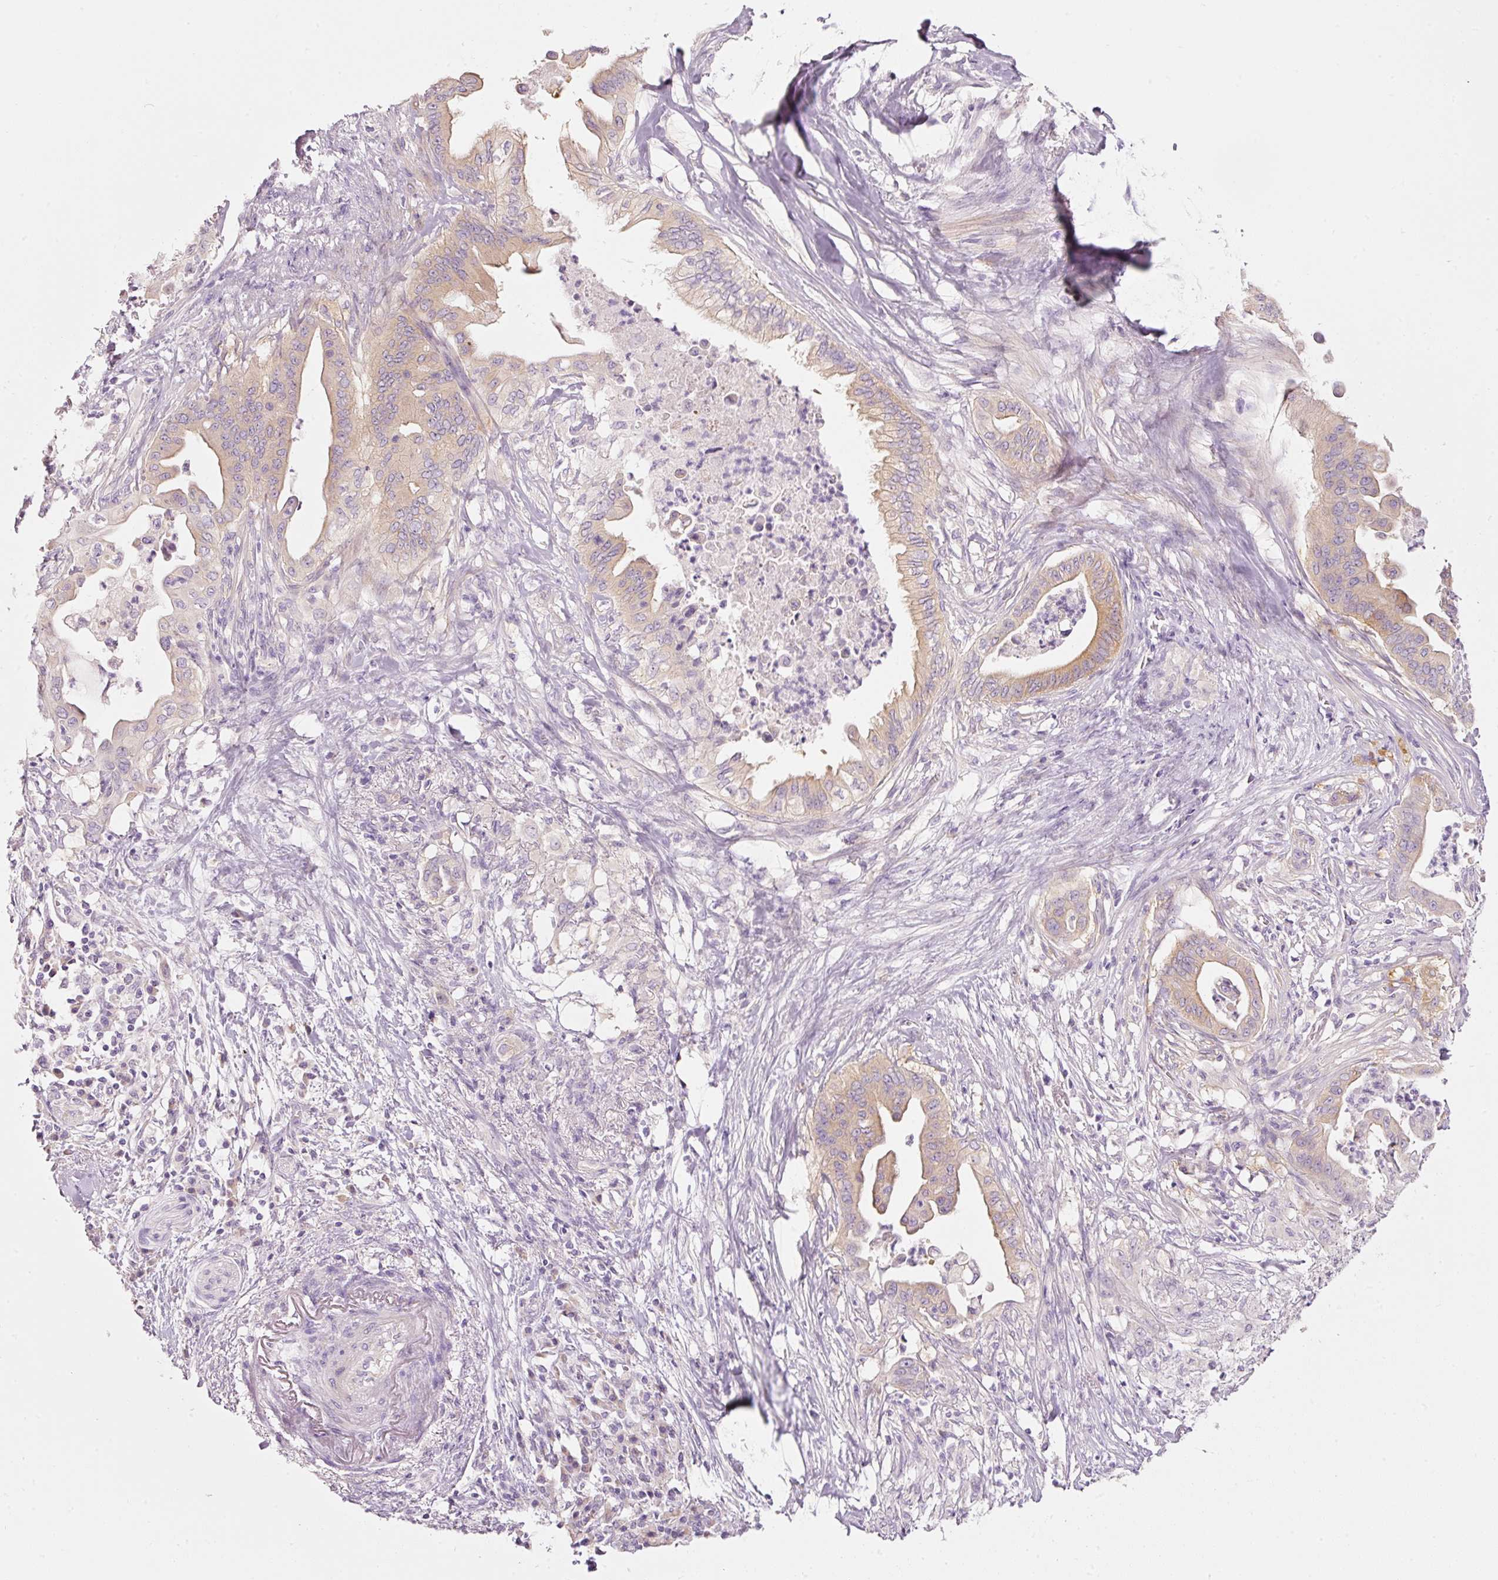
{"staining": {"intensity": "weak", "quantity": ">75%", "location": "cytoplasmic/membranous"}, "tissue": "pancreatic cancer", "cell_type": "Tumor cells", "image_type": "cancer", "snomed": [{"axis": "morphology", "description": "Adenocarcinoma, NOS"}, {"axis": "topography", "description": "Pancreas"}], "caption": "Immunohistochemistry image of neoplastic tissue: human pancreatic cancer (adenocarcinoma) stained using immunohistochemistry reveals low levels of weak protein expression localized specifically in the cytoplasmic/membranous of tumor cells, appearing as a cytoplasmic/membranous brown color.", "gene": "PDXDC1", "patient": {"sex": "male", "age": 58}}